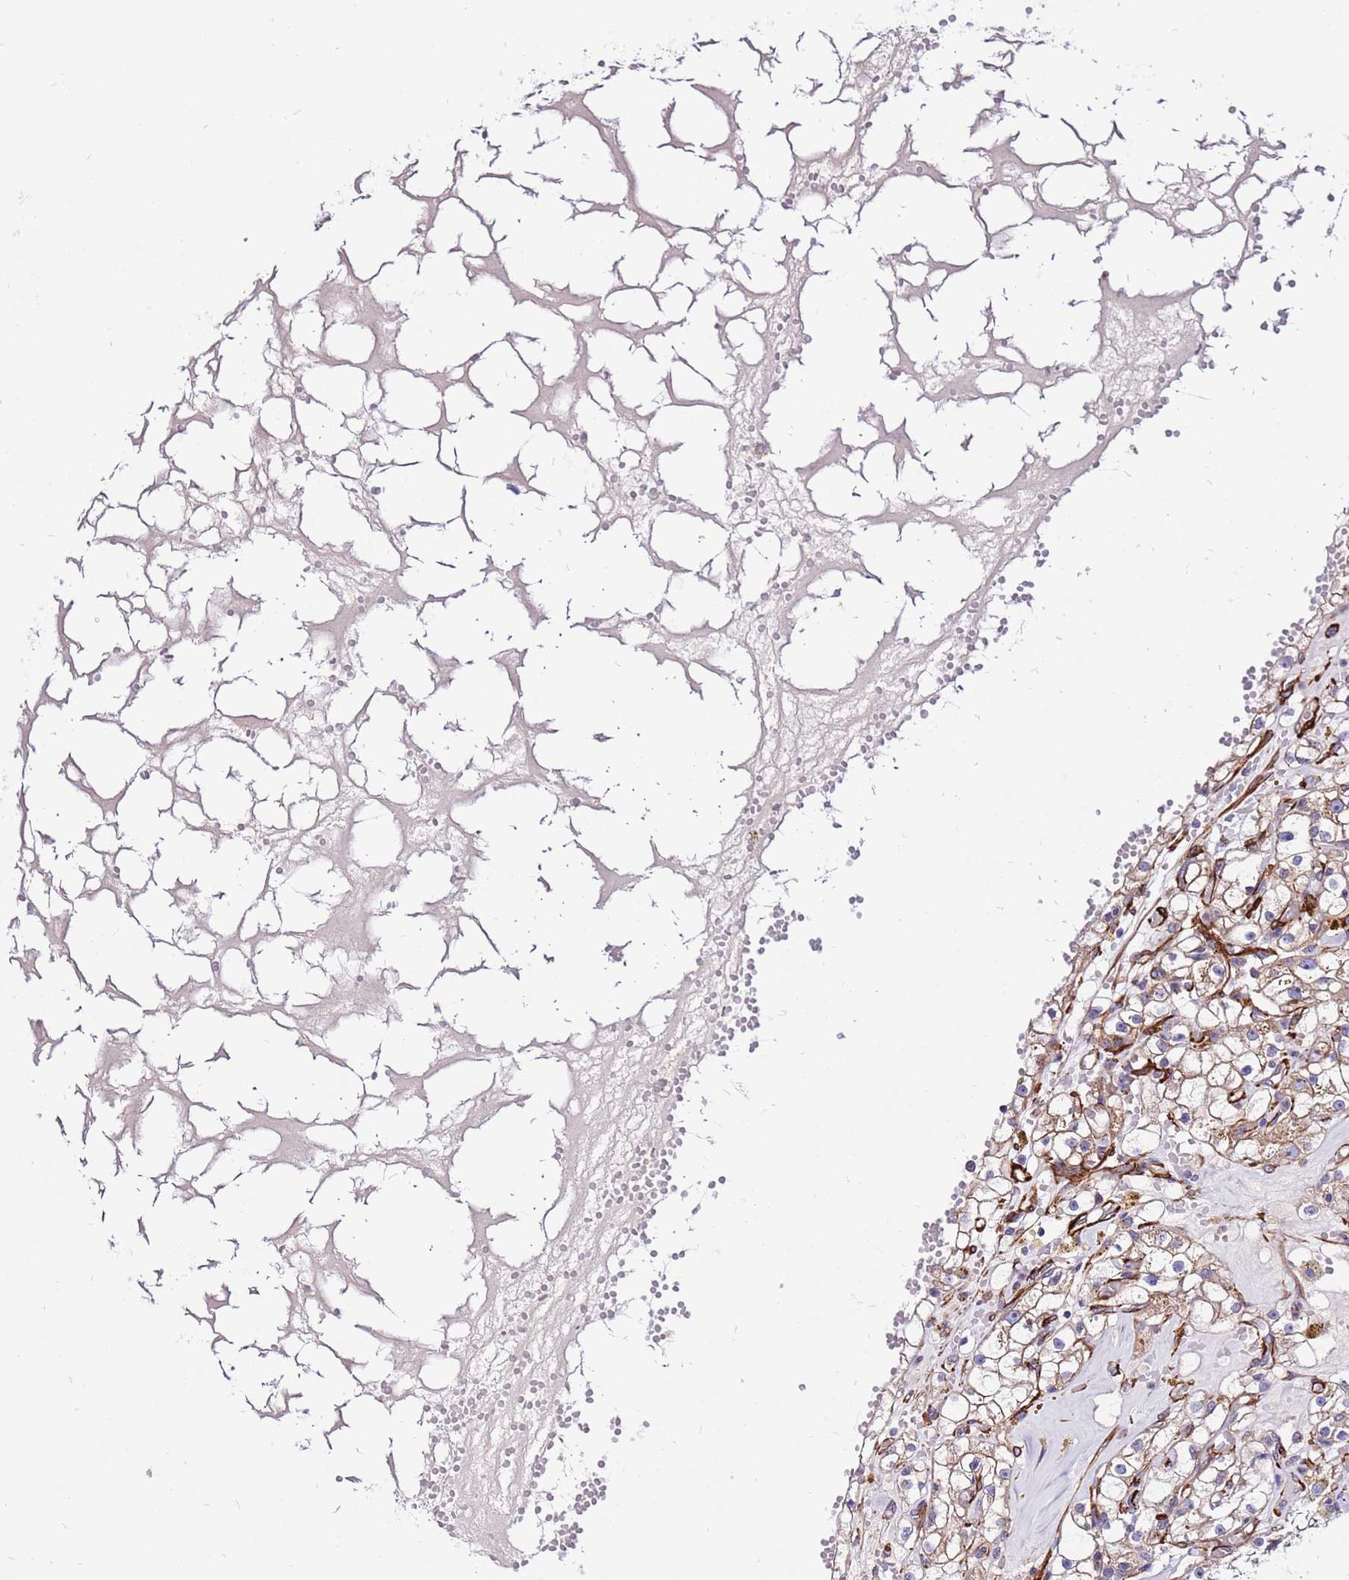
{"staining": {"intensity": "weak", "quantity": "25%-75%", "location": "cytoplasmic/membranous"}, "tissue": "renal cancer", "cell_type": "Tumor cells", "image_type": "cancer", "snomed": [{"axis": "morphology", "description": "Adenocarcinoma, NOS"}, {"axis": "topography", "description": "Kidney"}], "caption": "Immunohistochemistry photomicrograph of neoplastic tissue: renal cancer (adenocarcinoma) stained using immunohistochemistry exhibits low levels of weak protein expression localized specifically in the cytoplasmic/membranous of tumor cells, appearing as a cytoplasmic/membranous brown color.", "gene": "EI24", "patient": {"sex": "male", "age": 56}}